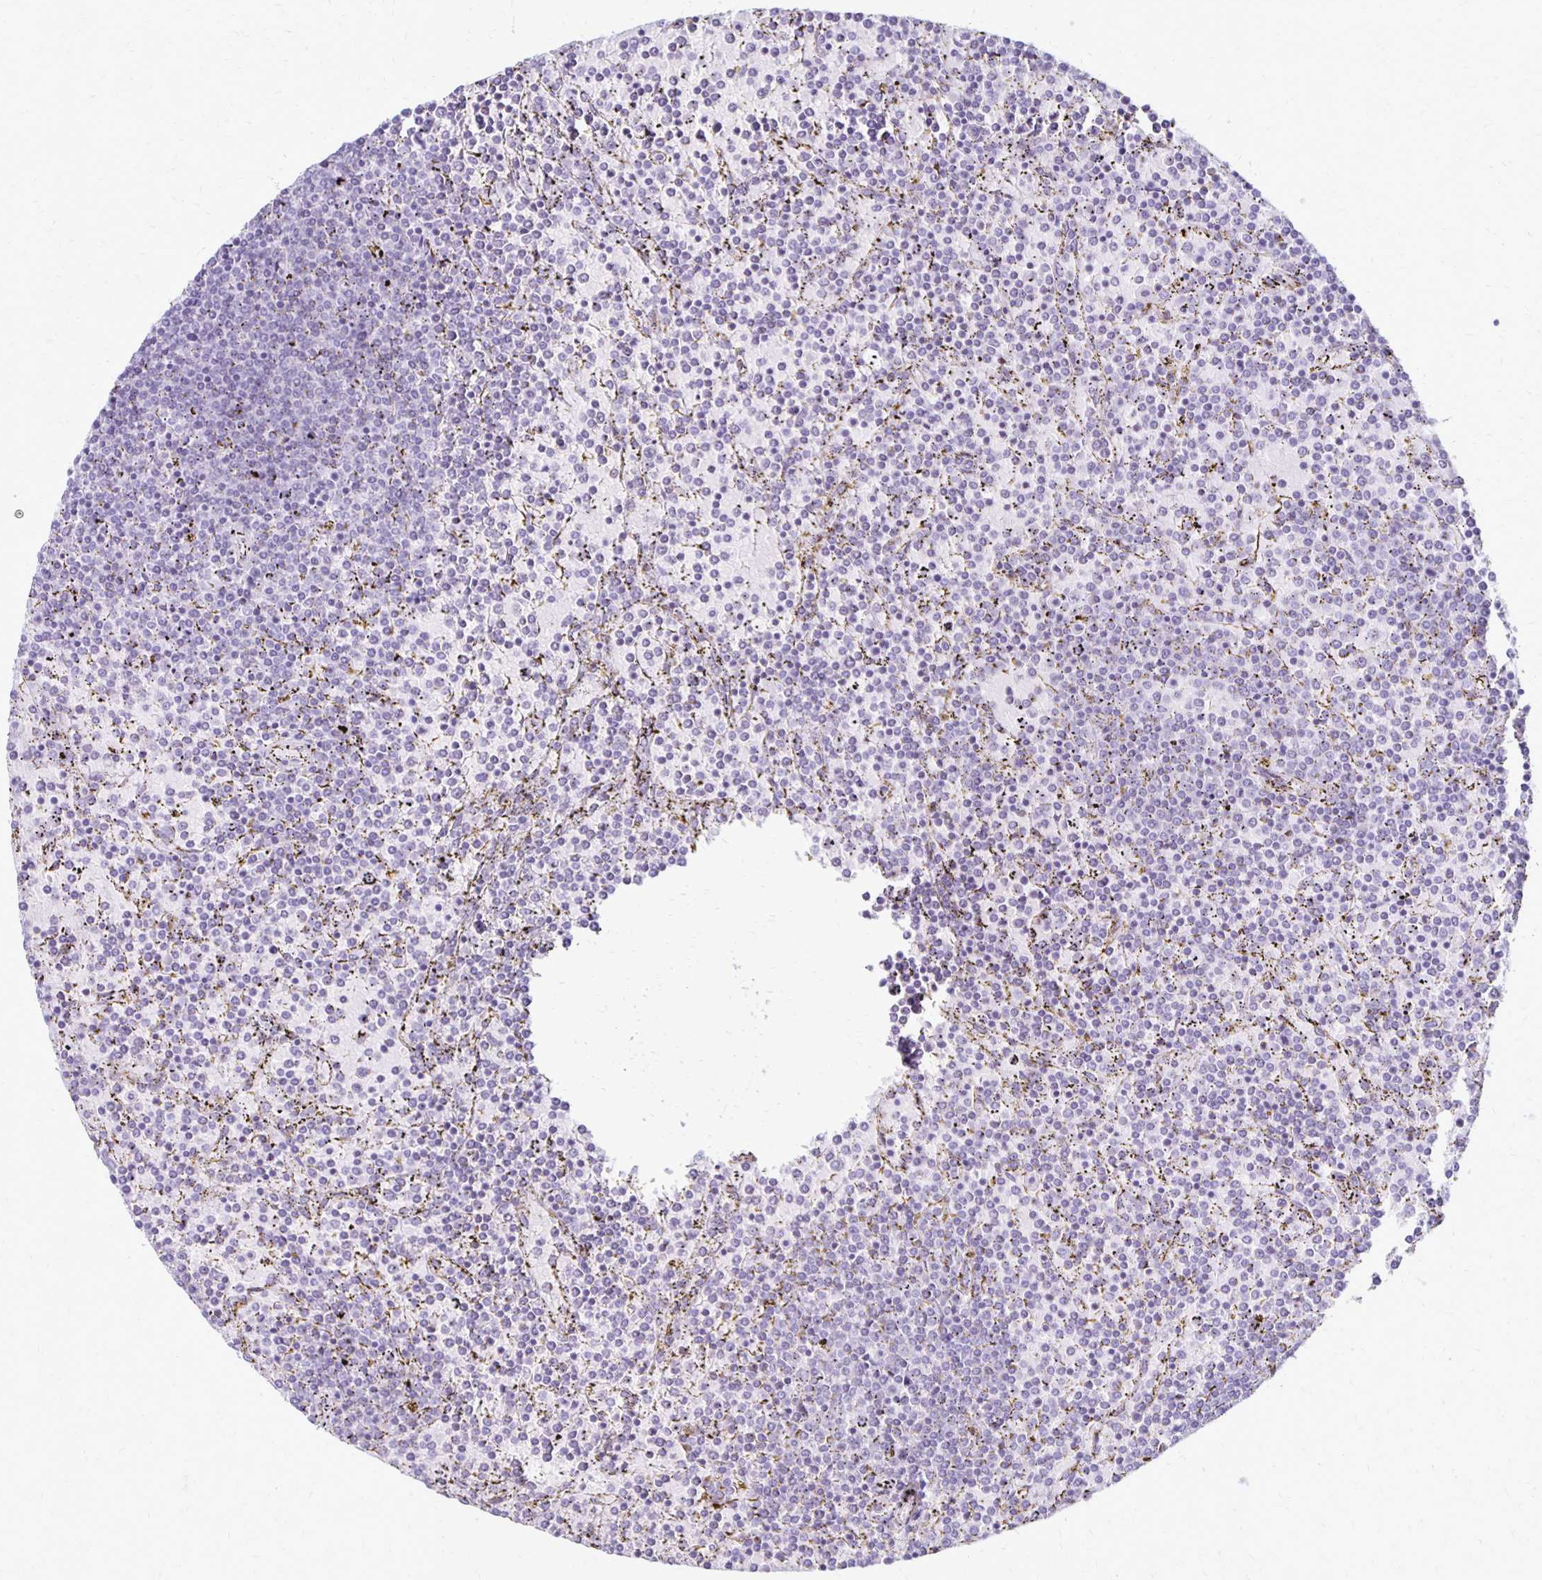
{"staining": {"intensity": "negative", "quantity": "none", "location": "none"}, "tissue": "lymphoma", "cell_type": "Tumor cells", "image_type": "cancer", "snomed": [{"axis": "morphology", "description": "Malignant lymphoma, non-Hodgkin's type, Low grade"}, {"axis": "topography", "description": "Spleen"}], "caption": "Immunohistochemistry micrograph of human lymphoma stained for a protein (brown), which exhibits no positivity in tumor cells.", "gene": "RYR1", "patient": {"sex": "female", "age": 77}}